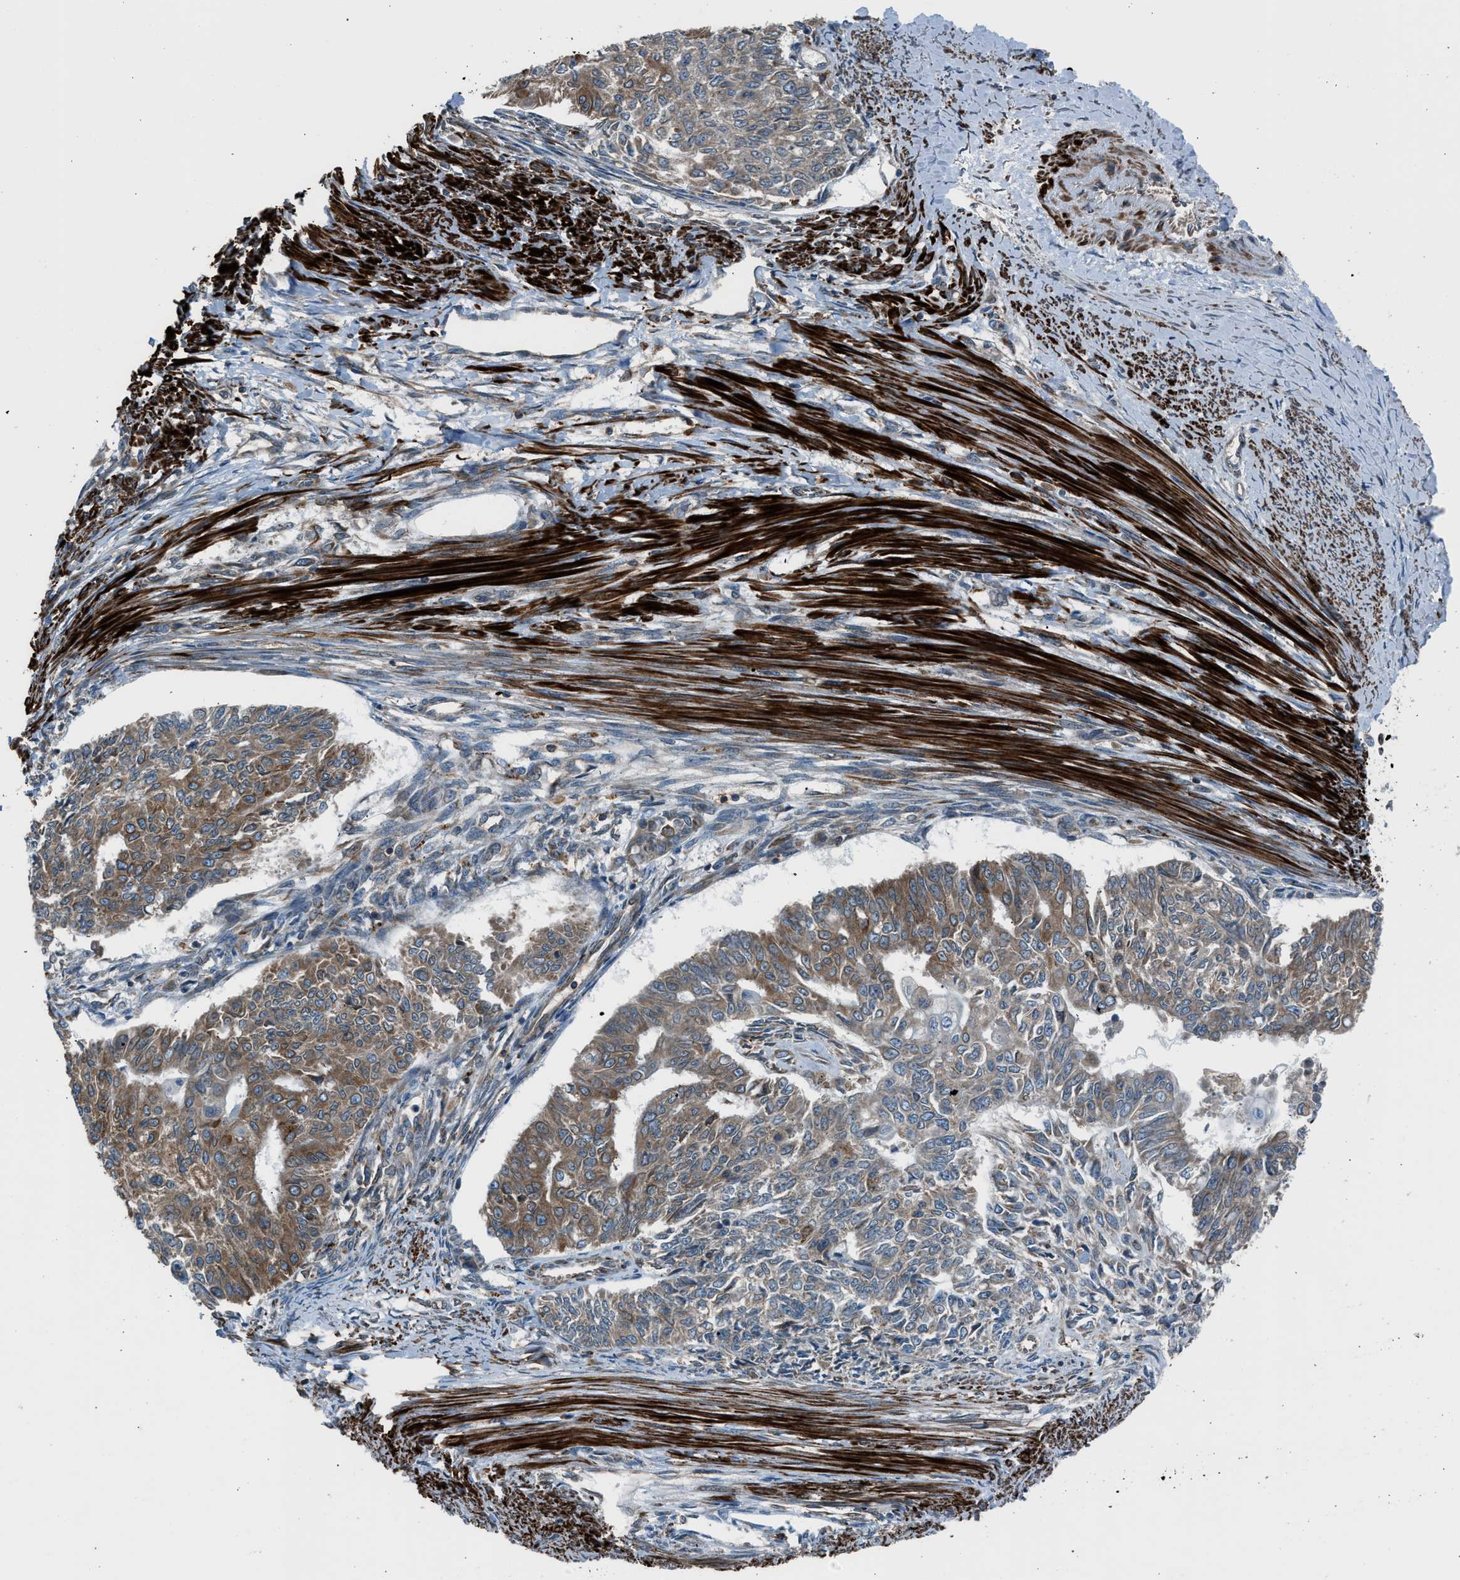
{"staining": {"intensity": "moderate", "quantity": ">75%", "location": "cytoplasmic/membranous"}, "tissue": "endometrial cancer", "cell_type": "Tumor cells", "image_type": "cancer", "snomed": [{"axis": "morphology", "description": "Adenocarcinoma, NOS"}, {"axis": "topography", "description": "Endometrium"}], "caption": "Moderate cytoplasmic/membranous staining for a protein is seen in approximately >75% of tumor cells of endometrial cancer (adenocarcinoma) using immunohistochemistry.", "gene": "LMBR1", "patient": {"sex": "female", "age": 32}}